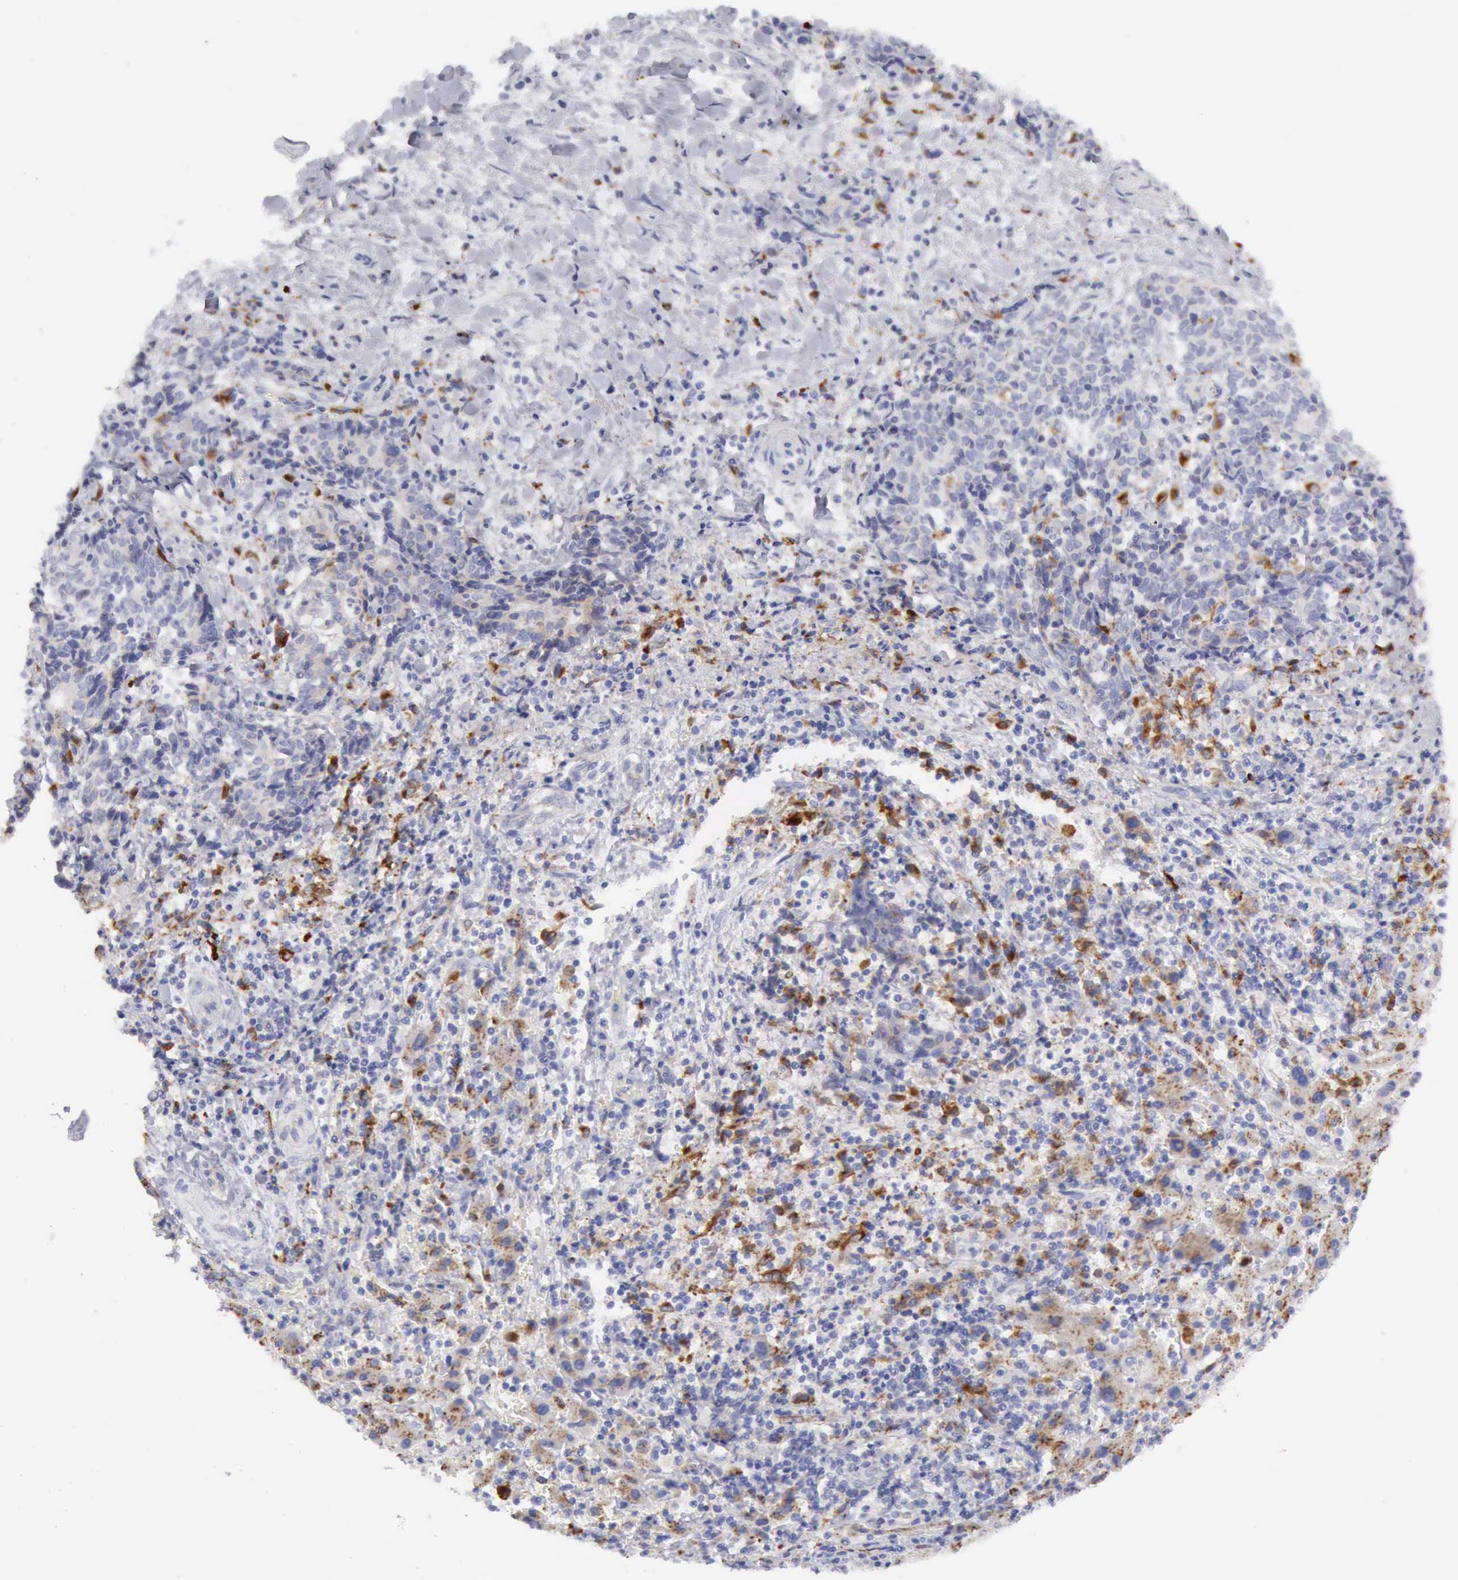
{"staining": {"intensity": "moderate", "quantity": "25%-75%", "location": "cytoplasmic/membranous"}, "tissue": "liver cancer", "cell_type": "Tumor cells", "image_type": "cancer", "snomed": [{"axis": "morphology", "description": "Cholangiocarcinoma"}, {"axis": "topography", "description": "Liver"}], "caption": "Cholangiocarcinoma (liver) stained for a protein exhibits moderate cytoplasmic/membranous positivity in tumor cells. Ihc stains the protein in brown and the nuclei are stained blue.", "gene": "CTSS", "patient": {"sex": "male", "age": 57}}